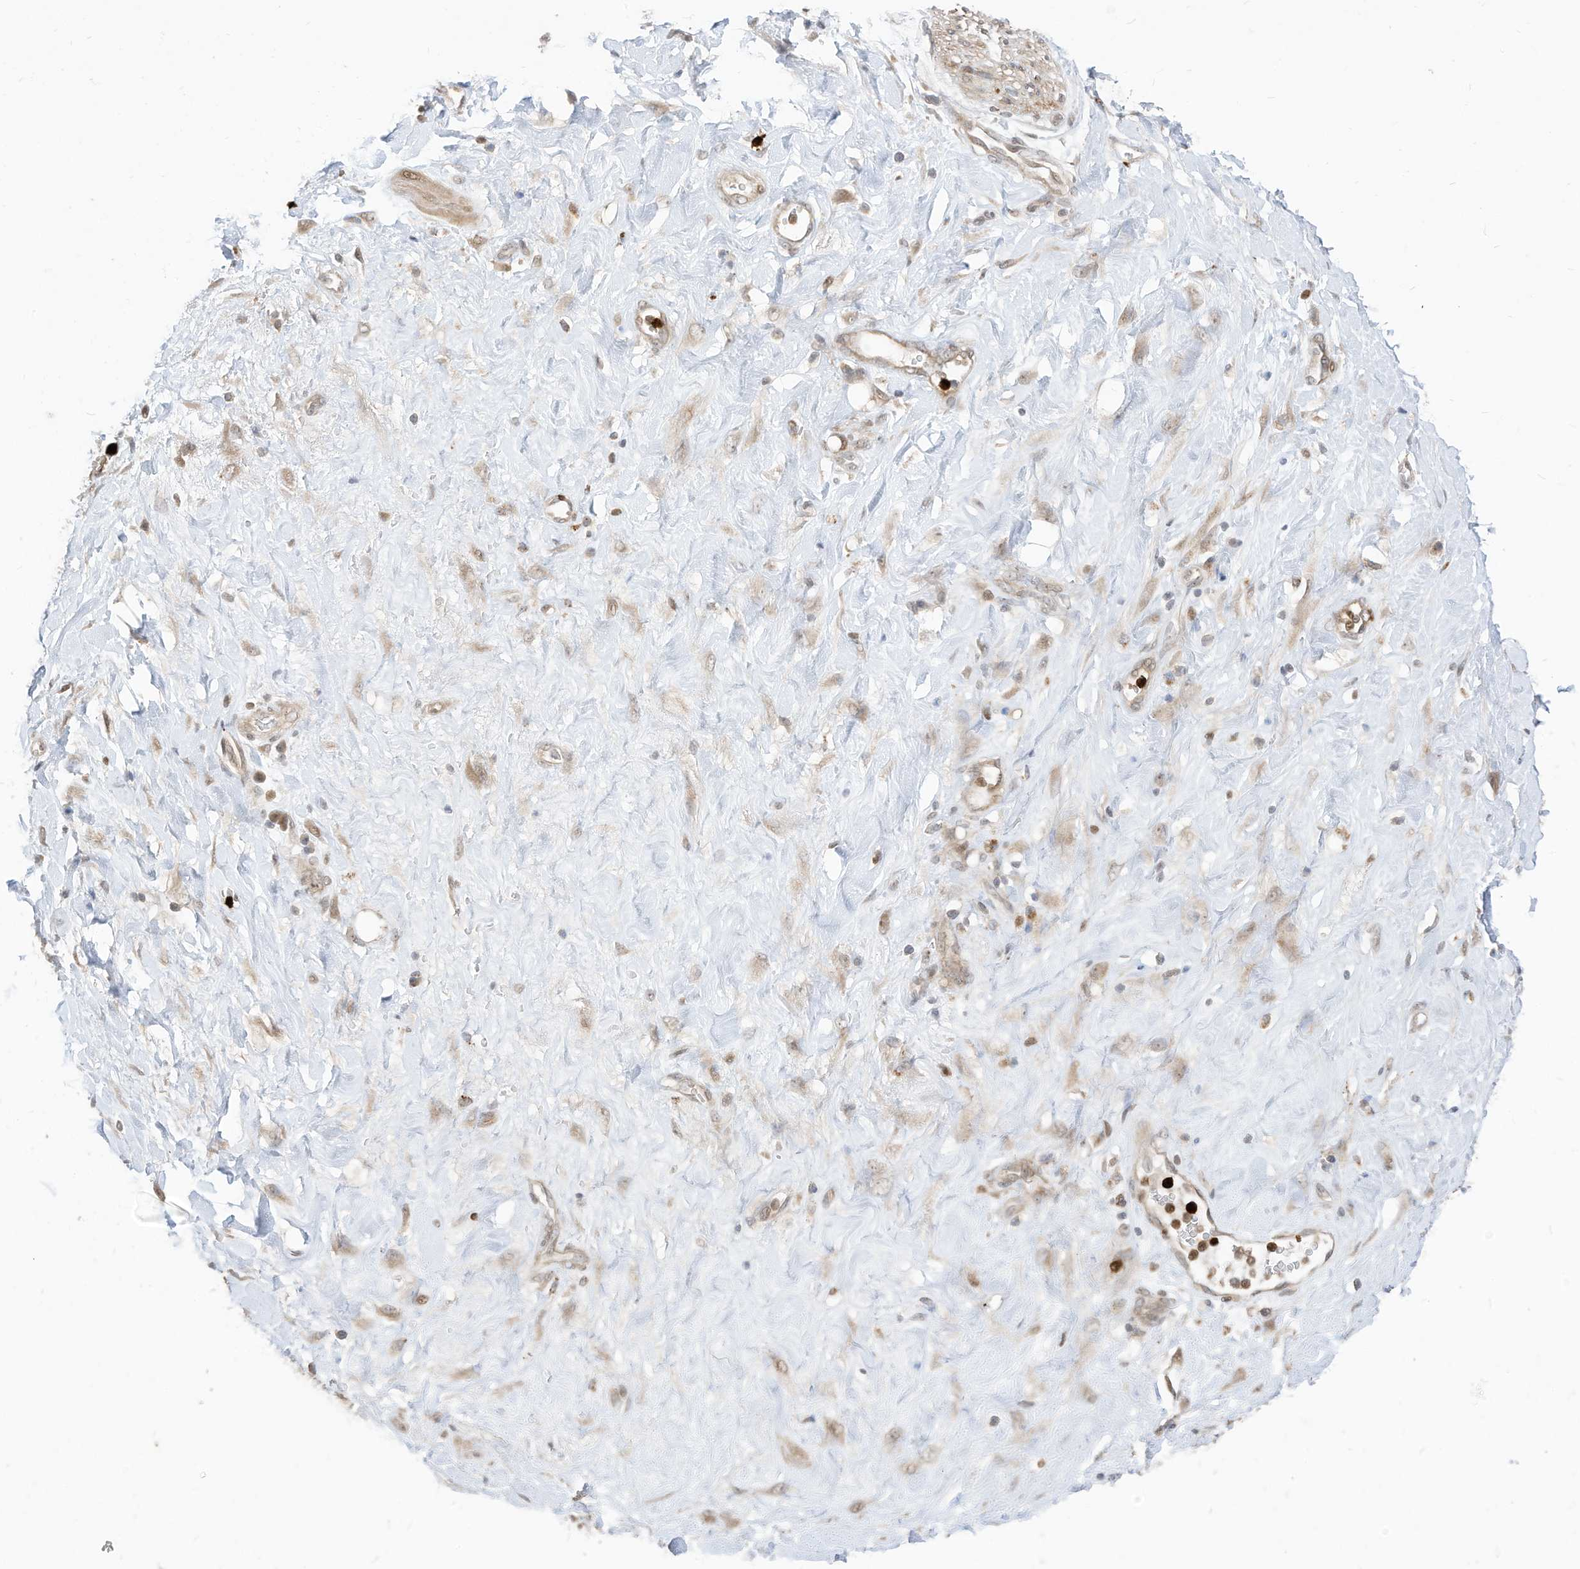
{"staining": {"intensity": "negative", "quantity": "none", "location": "none"}, "tissue": "adipose tissue", "cell_type": "Adipocytes", "image_type": "normal", "snomed": [{"axis": "morphology", "description": "Normal tissue, NOS"}, {"axis": "morphology", "description": "Adenocarcinoma, NOS"}, {"axis": "topography", "description": "Pancreas"}, {"axis": "topography", "description": "Peripheral nerve tissue"}], "caption": "DAB (3,3'-diaminobenzidine) immunohistochemical staining of unremarkable adipose tissue exhibits no significant expression in adipocytes.", "gene": "CNKSR1", "patient": {"sex": "male", "age": 59}}